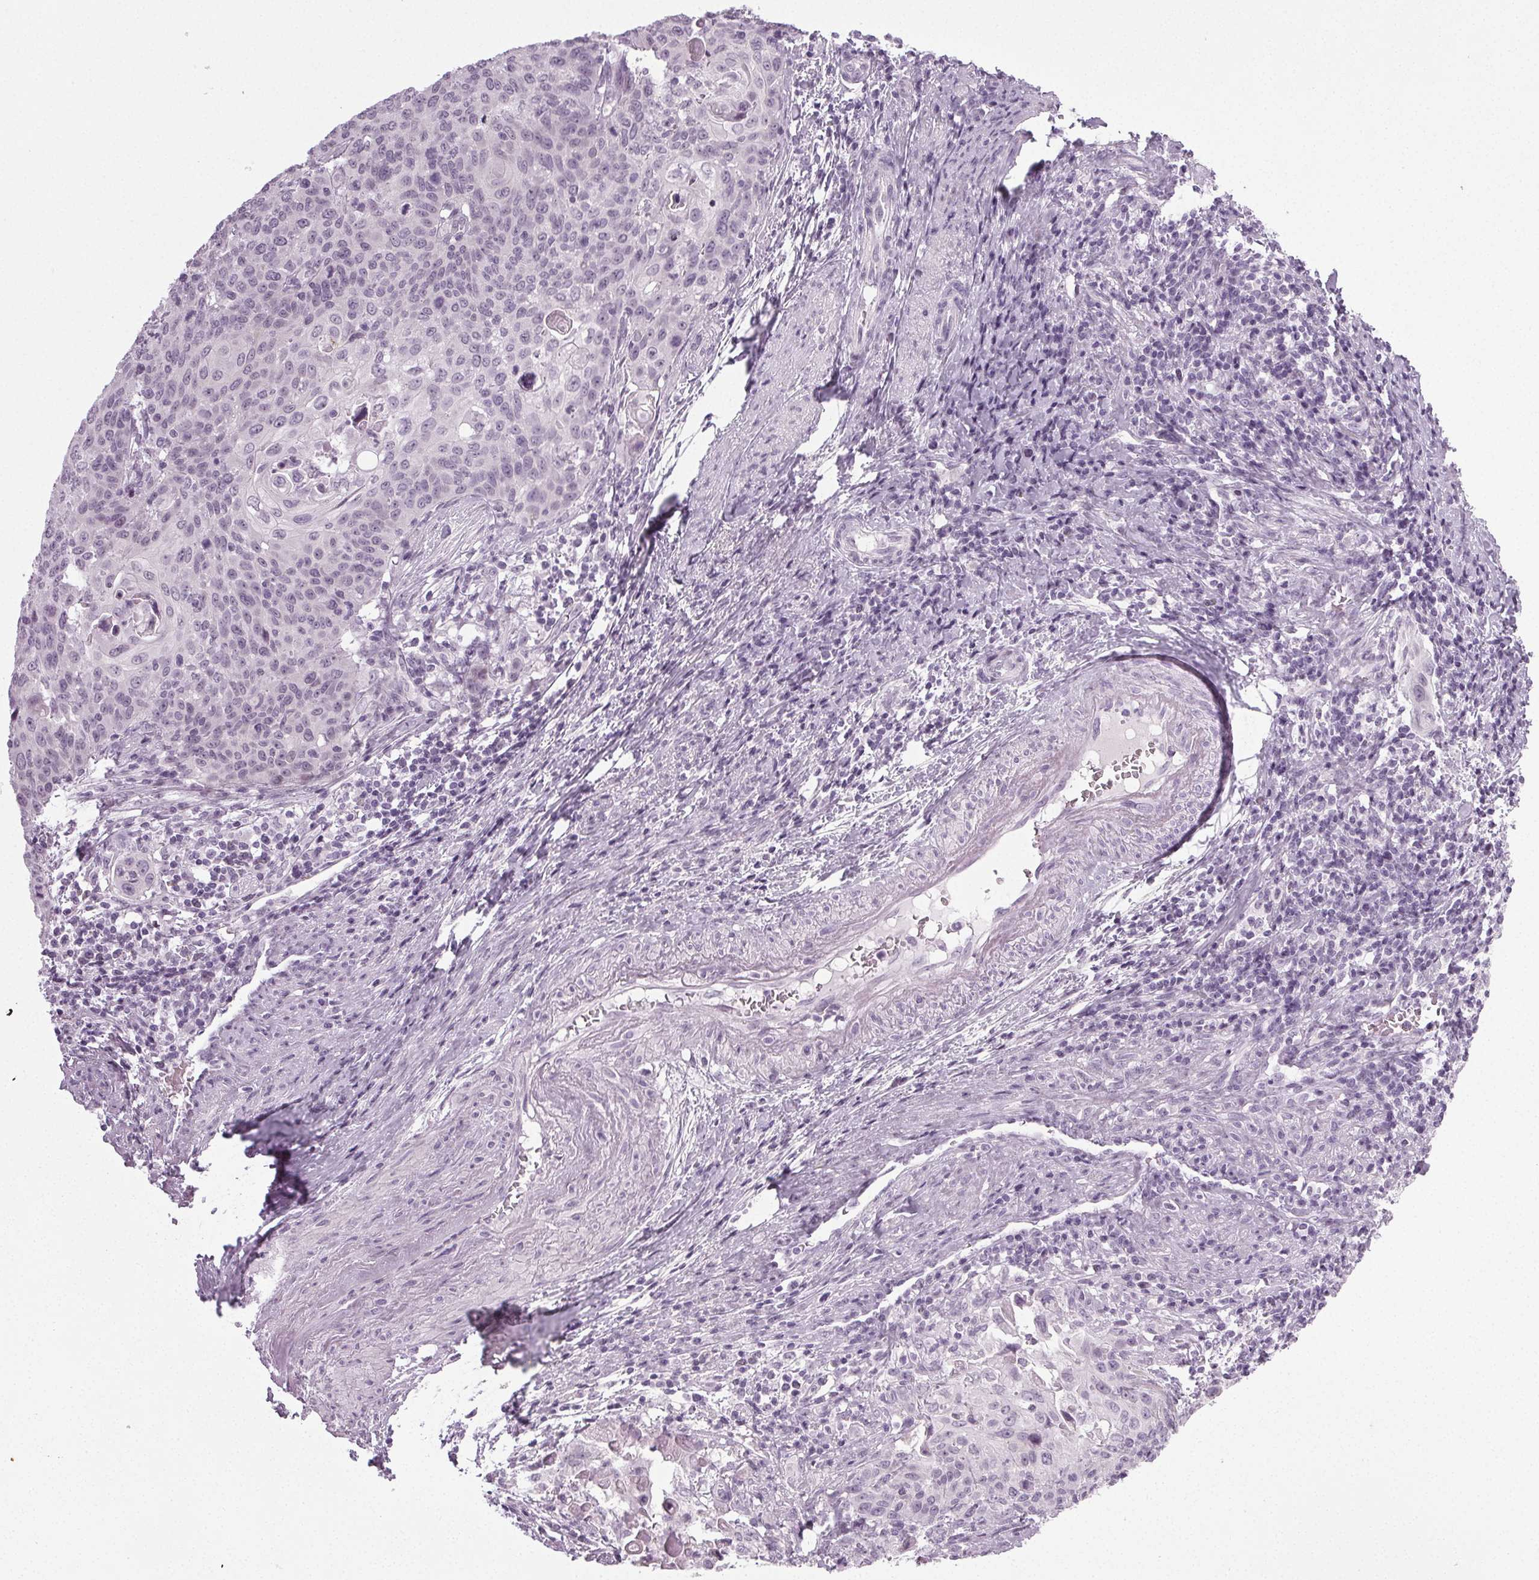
{"staining": {"intensity": "negative", "quantity": "none", "location": "none"}, "tissue": "cervical cancer", "cell_type": "Tumor cells", "image_type": "cancer", "snomed": [{"axis": "morphology", "description": "Squamous cell carcinoma, NOS"}, {"axis": "topography", "description": "Cervix"}], "caption": "Histopathology image shows no significant protein positivity in tumor cells of cervical cancer (squamous cell carcinoma). Nuclei are stained in blue.", "gene": "IGF2BP1", "patient": {"sex": "female", "age": 65}}